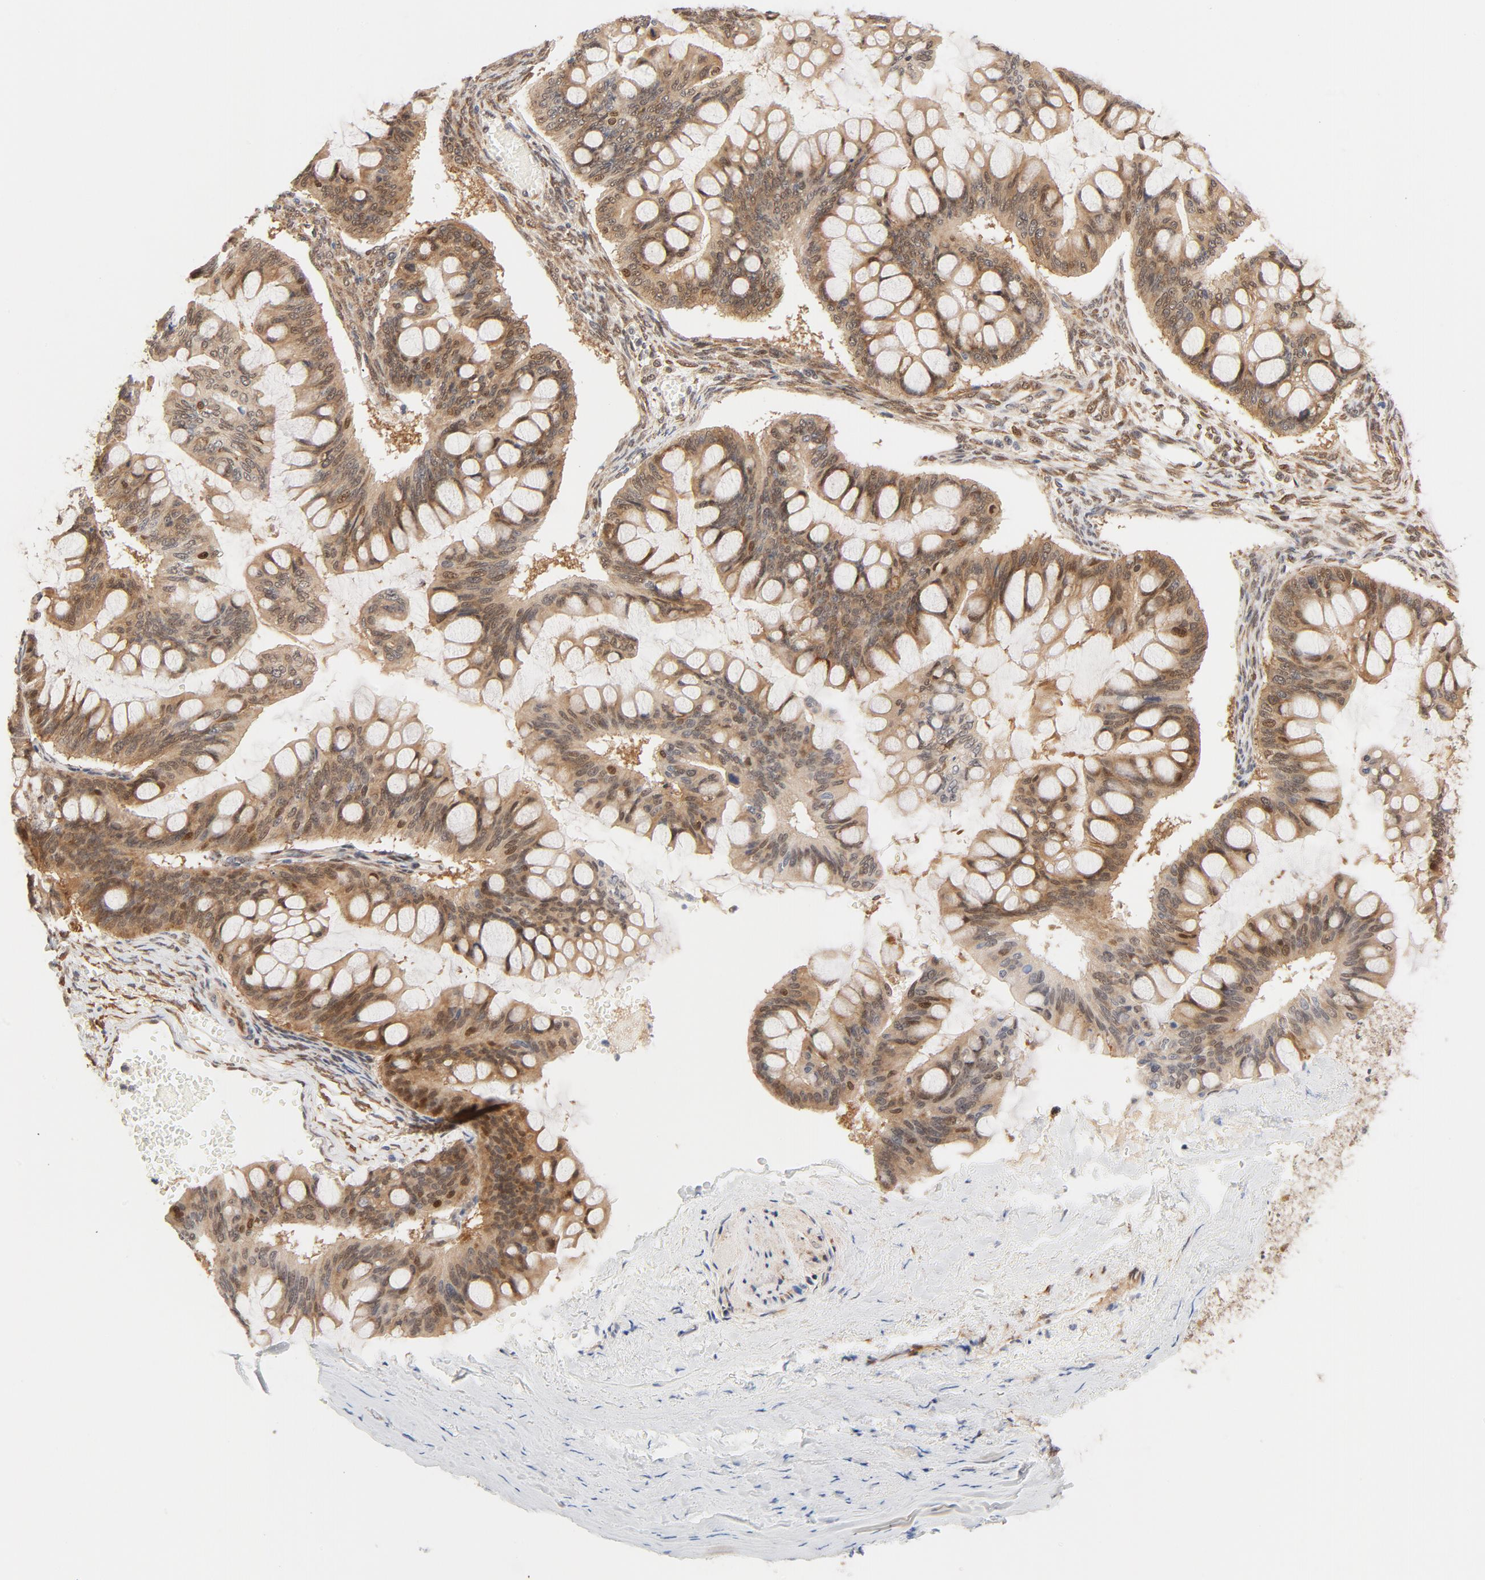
{"staining": {"intensity": "moderate", "quantity": ">75%", "location": "cytoplasmic/membranous,nuclear"}, "tissue": "ovarian cancer", "cell_type": "Tumor cells", "image_type": "cancer", "snomed": [{"axis": "morphology", "description": "Cystadenocarcinoma, mucinous, NOS"}, {"axis": "topography", "description": "Ovary"}], "caption": "DAB immunohistochemical staining of ovarian cancer (mucinous cystadenocarcinoma) shows moderate cytoplasmic/membranous and nuclear protein staining in approximately >75% of tumor cells.", "gene": "EIF4E", "patient": {"sex": "female", "age": 73}}